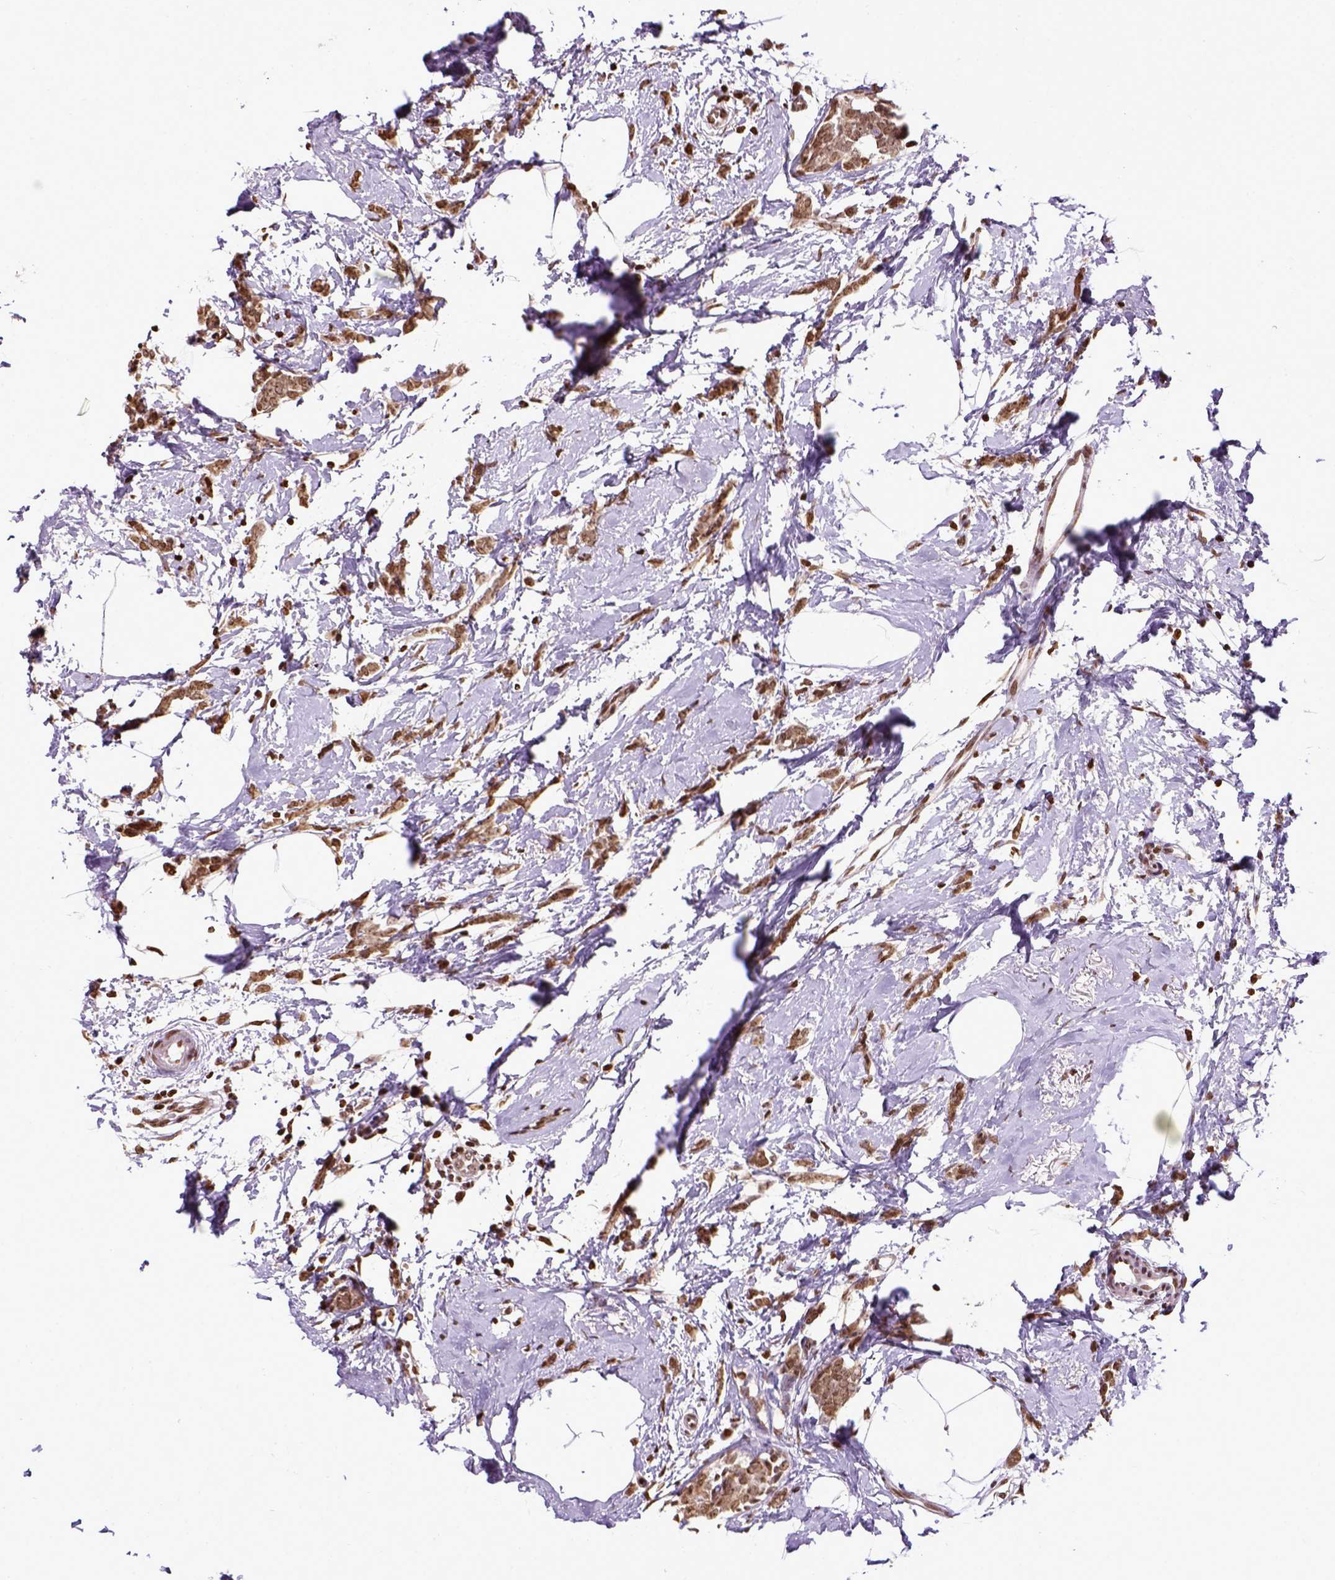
{"staining": {"intensity": "moderate", "quantity": ">75%", "location": "nuclear"}, "tissue": "breast cancer", "cell_type": "Tumor cells", "image_type": "cancer", "snomed": [{"axis": "morphology", "description": "Duct carcinoma"}, {"axis": "topography", "description": "Breast"}], "caption": "Approximately >75% of tumor cells in breast cancer (infiltrating ductal carcinoma) demonstrate moderate nuclear protein positivity as visualized by brown immunohistochemical staining.", "gene": "ZNF75D", "patient": {"sex": "female", "age": 40}}